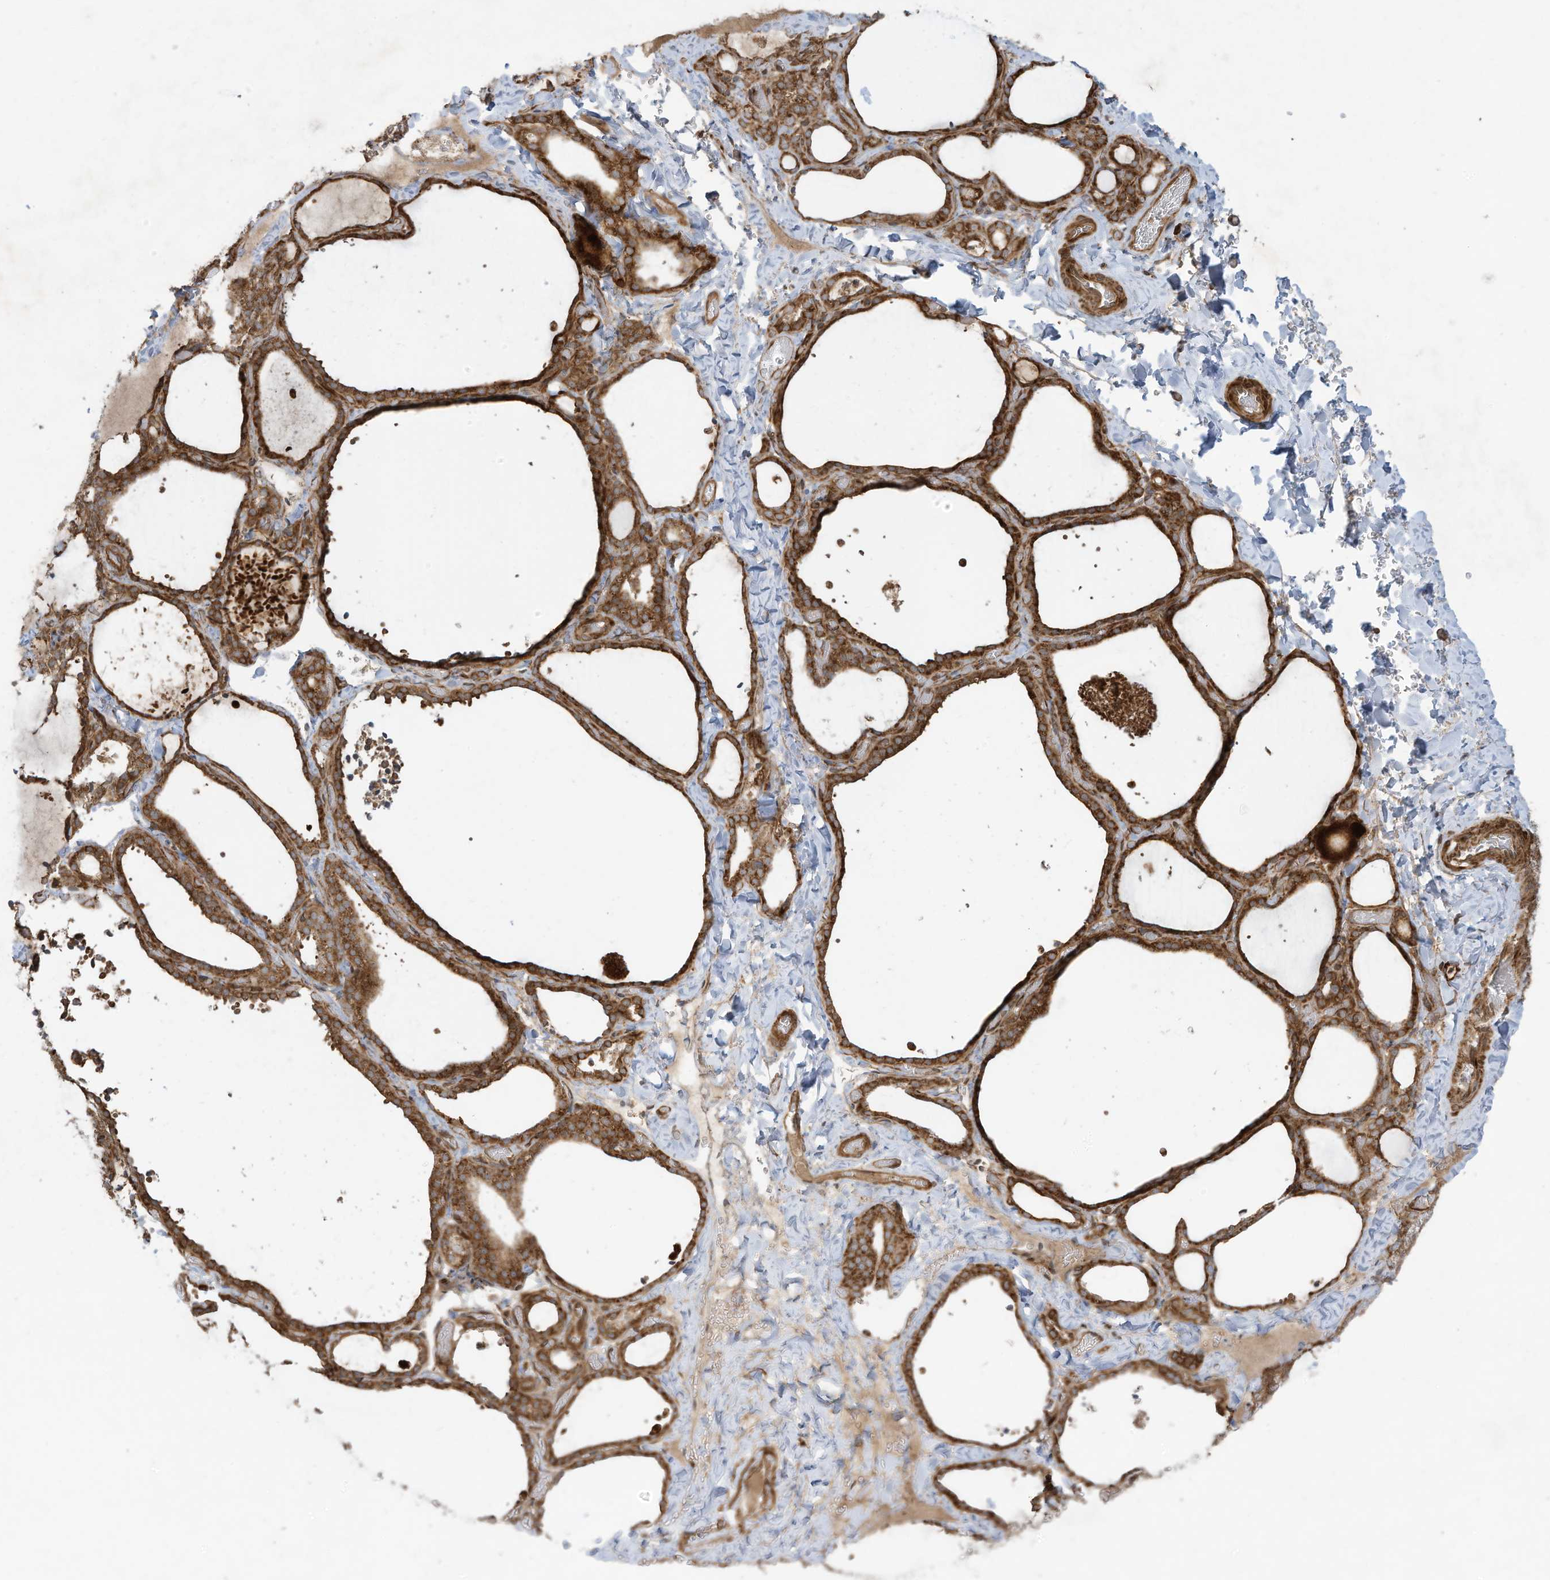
{"staining": {"intensity": "strong", "quantity": ">75%", "location": "cytoplasmic/membranous"}, "tissue": "thyroid gland", "cell_type": "Glandular cells", "image_type": "normal", "snomed": [{"axis": "morphology", "description": "Normal tissue, NOS"}, {"axis": "topography", "description": "Thyroid gland"}], "caption": "A high amount of strong cytoplasmic/membranous positivity is identified in about >75% of glandular cells in normal thyroid gland. The protein of interest is stained brown, and the nuclei are stained in blue (DAB (3,3'-diaminobenzidine) IHC with brightfield microscopy, high magnification).", "gene": "DDIT4", "patient": {"sex": "female", "age": 22}}